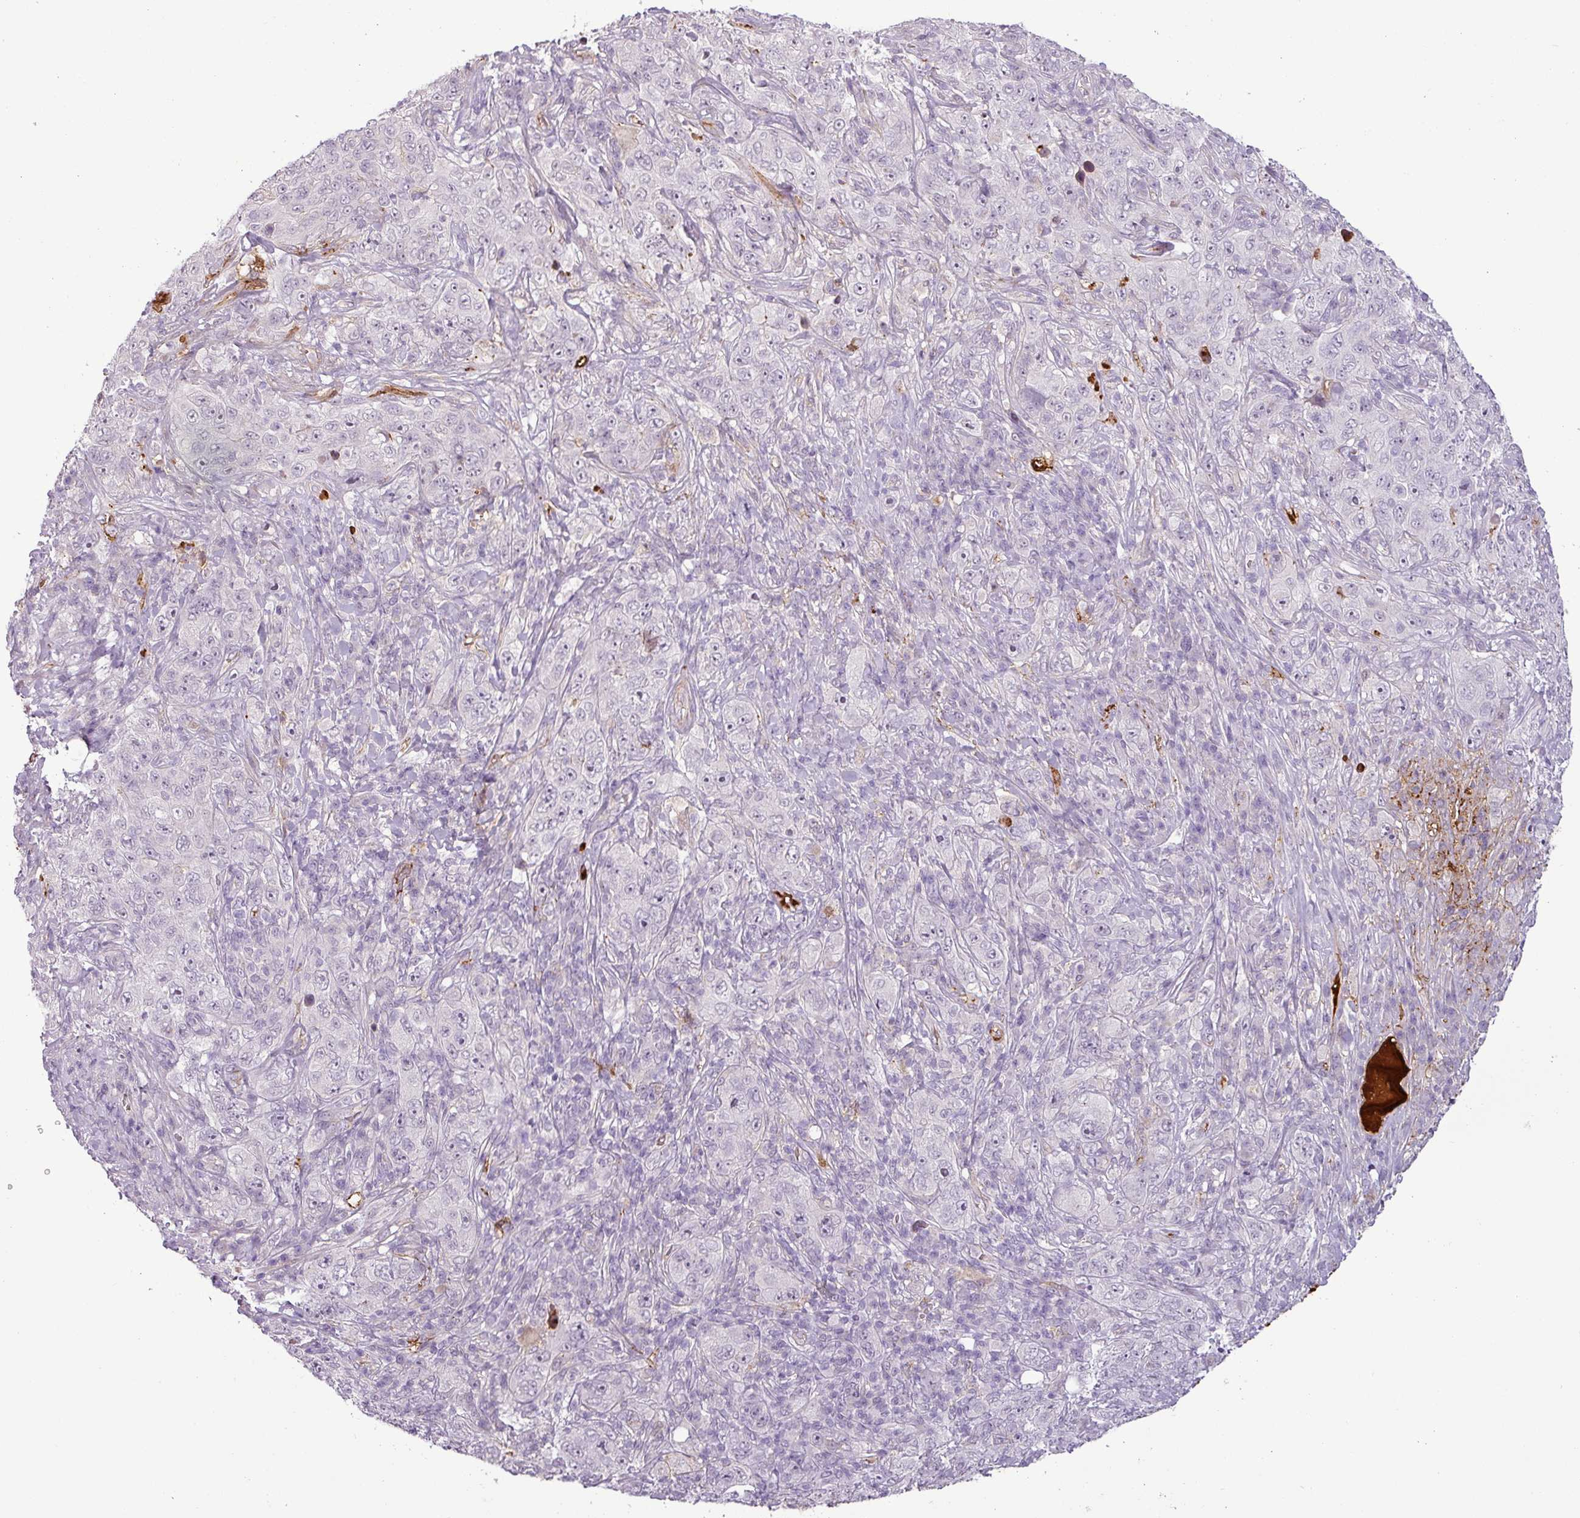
{"staining": {"intensity": "negative", "quantity": "none", "location": "none"}, "tissue": "pancreatic cancer", "cell_type": "Tumor cells", "image_type": "cancer", "snomed": [{"axis": "morphology", "description": "Adenocarcinoma, NOS"}, {"axis": "topography", "description": "Pancreas"}], "caption": "Immunohistochemistry (IHC) image of human pancreatic adenocarcinoma stained for a protein (brown), which exhibits no staining in tumor cells. (DAB (3,3'-diaminobenzidine) immunohistochemistry (IHC) with hematoxylin counter stain).", "gene": "APOC1", "patient": {"sex": "male", "age": 68}}